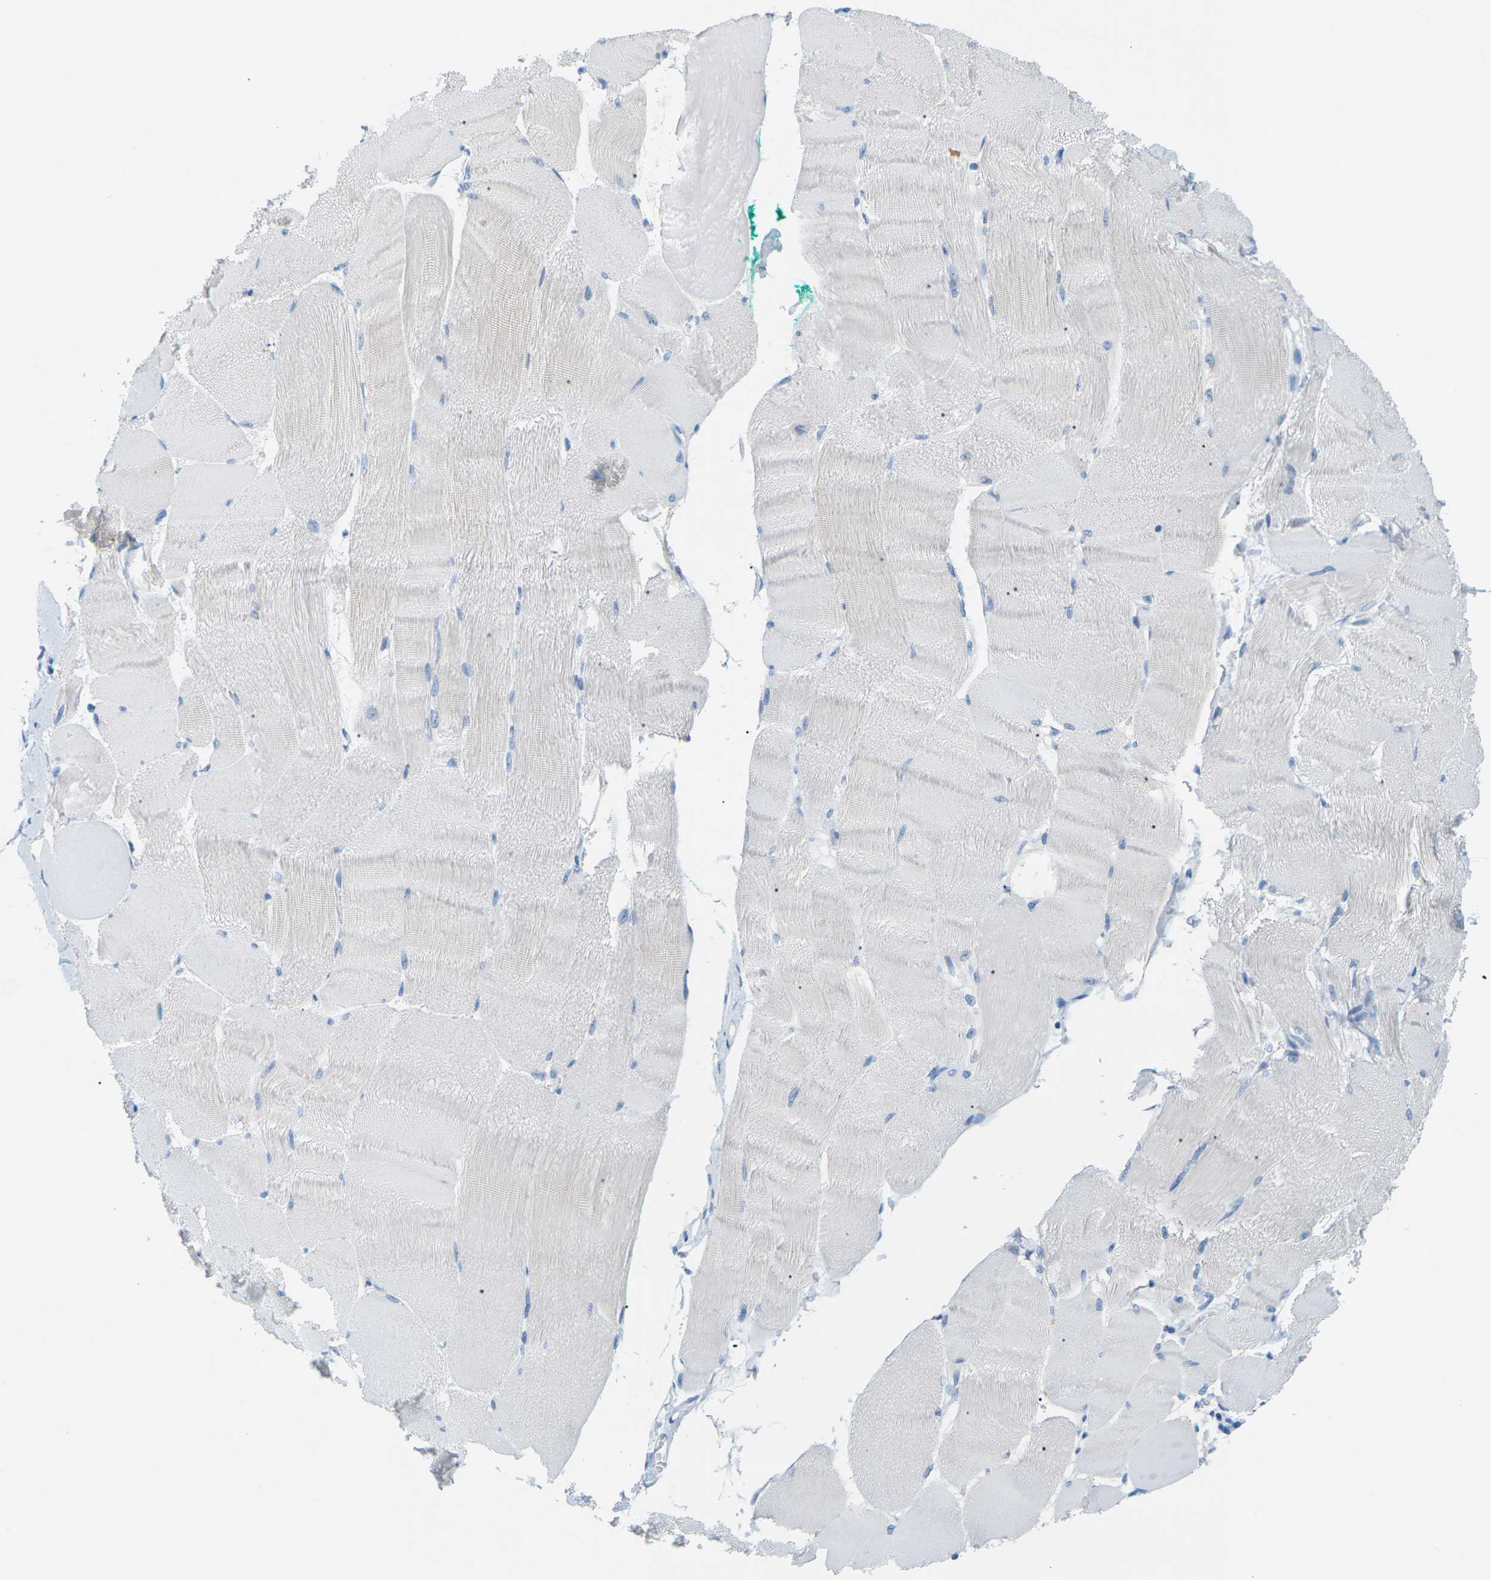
{"staining": {"intensity": "negative", "quantity": "none", "location": "none"}, "tissue": "skeletal muscle", "cell_type": "Myocytes", "image_type": "normal", "snomed": [{"axis": "morphology", "description": "Normal tissue, NOS"}, {"axis": "morphology", "description": "Squamous cell carcinoma, NOS"}, {"axis": "topography", "description": "Skeletal muscle"}], "caption": "Immunohistochemistry photomicrograph of benign skeletal muscle: skeletal muscle stained with DAB demonstrates no significant protein staining in myocytes. (DAB (3,3'-diaminobenzidine) immunohistochemistry with hematoxylin counter stain).", "gene": "SLC12A1", "patient": {"sex": "male", "age": 51}}